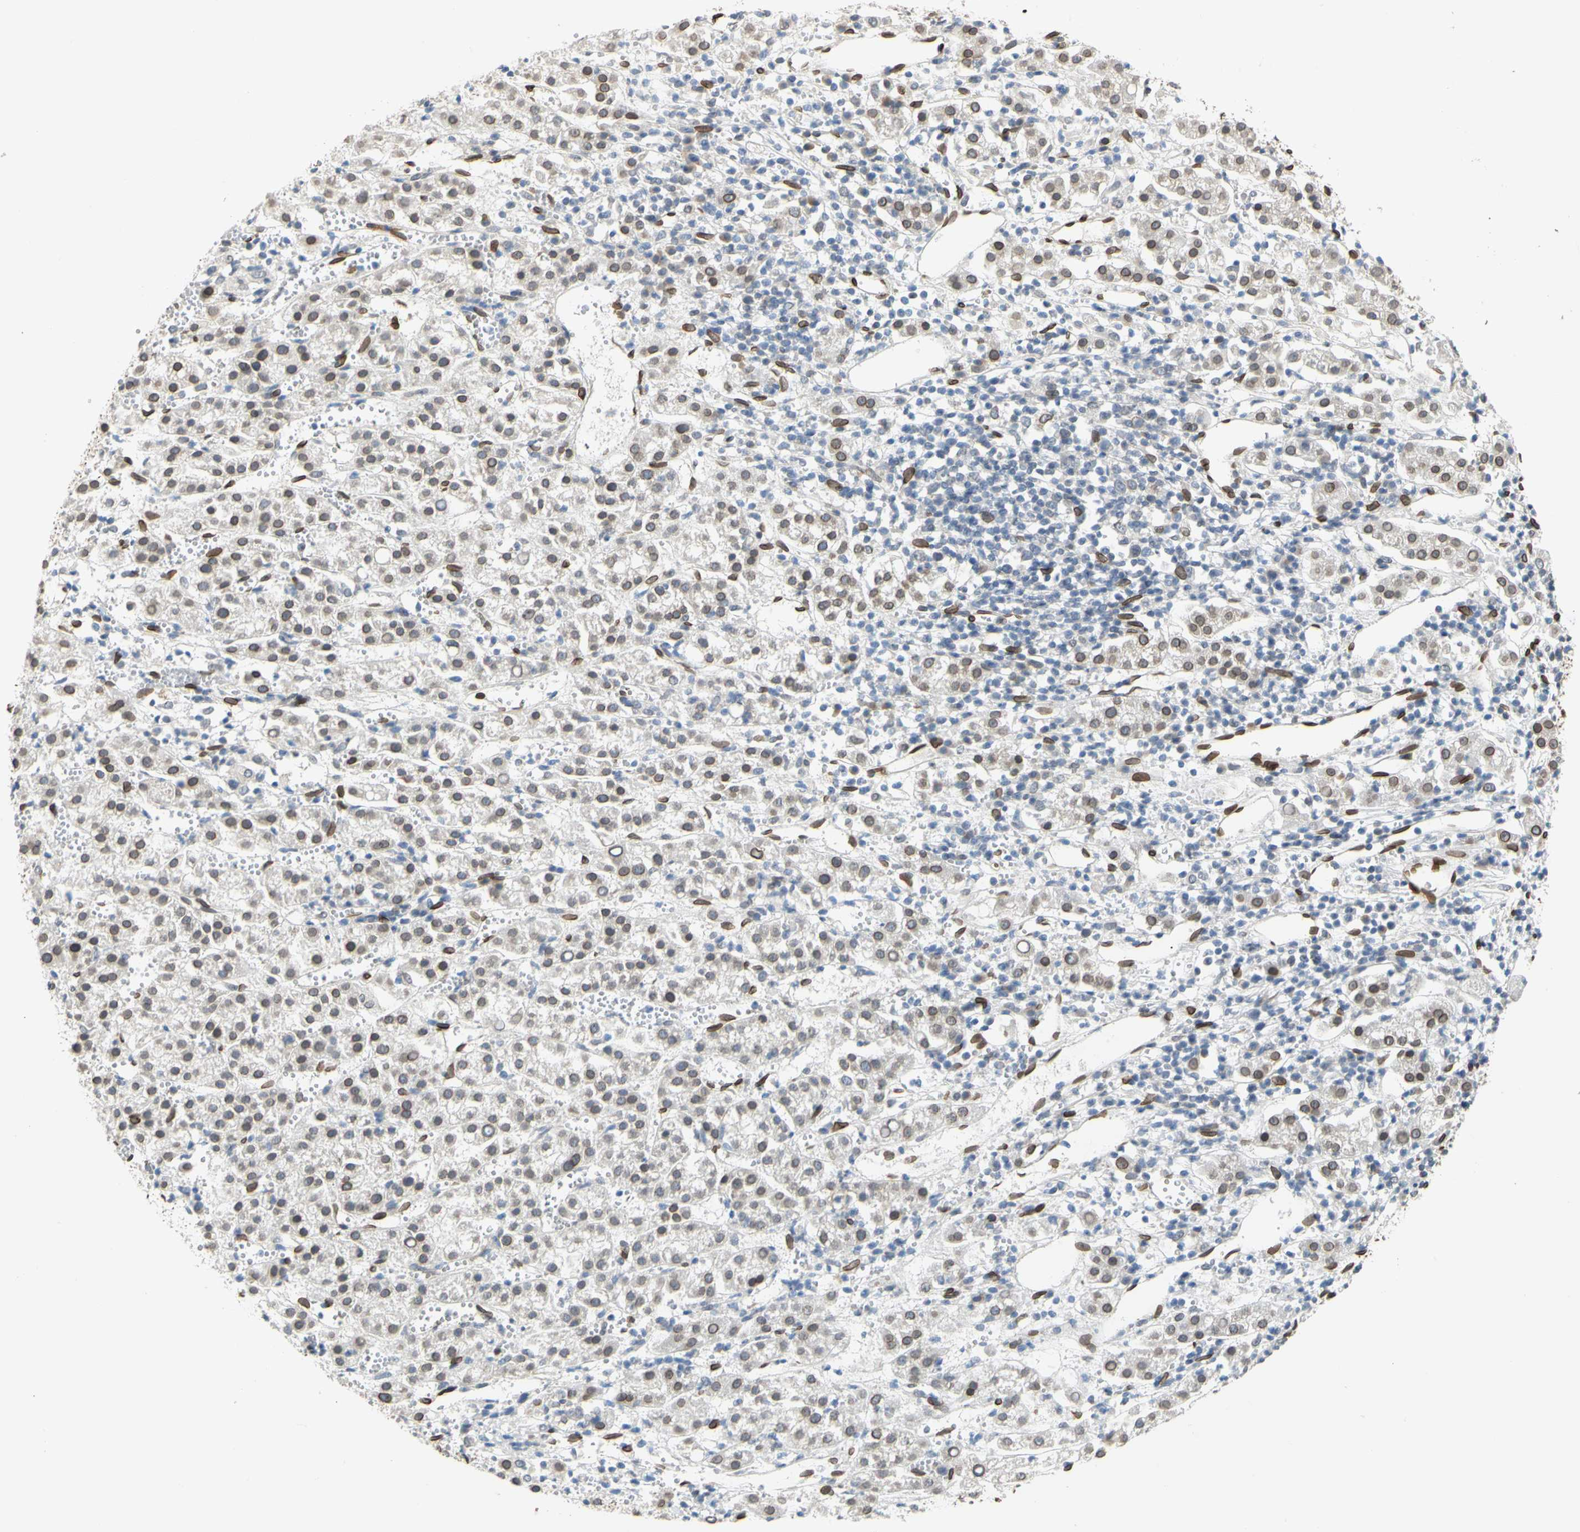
{"staining": {"intensity": "moderate", "quantity": ">75%", "location": "cytoplasmic/membranous,nuclear"}, "tissue": "liver cancer", "cell_type": "Tumor cells", "image_type": "cancer", "snomed": [{"axis": "morphology", "description": "Carcinoma, Hepatocellular, NOS"}, {"axis": "topography", "description": "Liver"}], "caption": "Brown immunohistochemical staining in liver hepatocellular carcinoma displays moderate cytoplasmic/membranous and nuclear staining in approximately >75% of tumor cells.", "gene": "SUN1", "patient": {"sex": "female", "age": 58}}